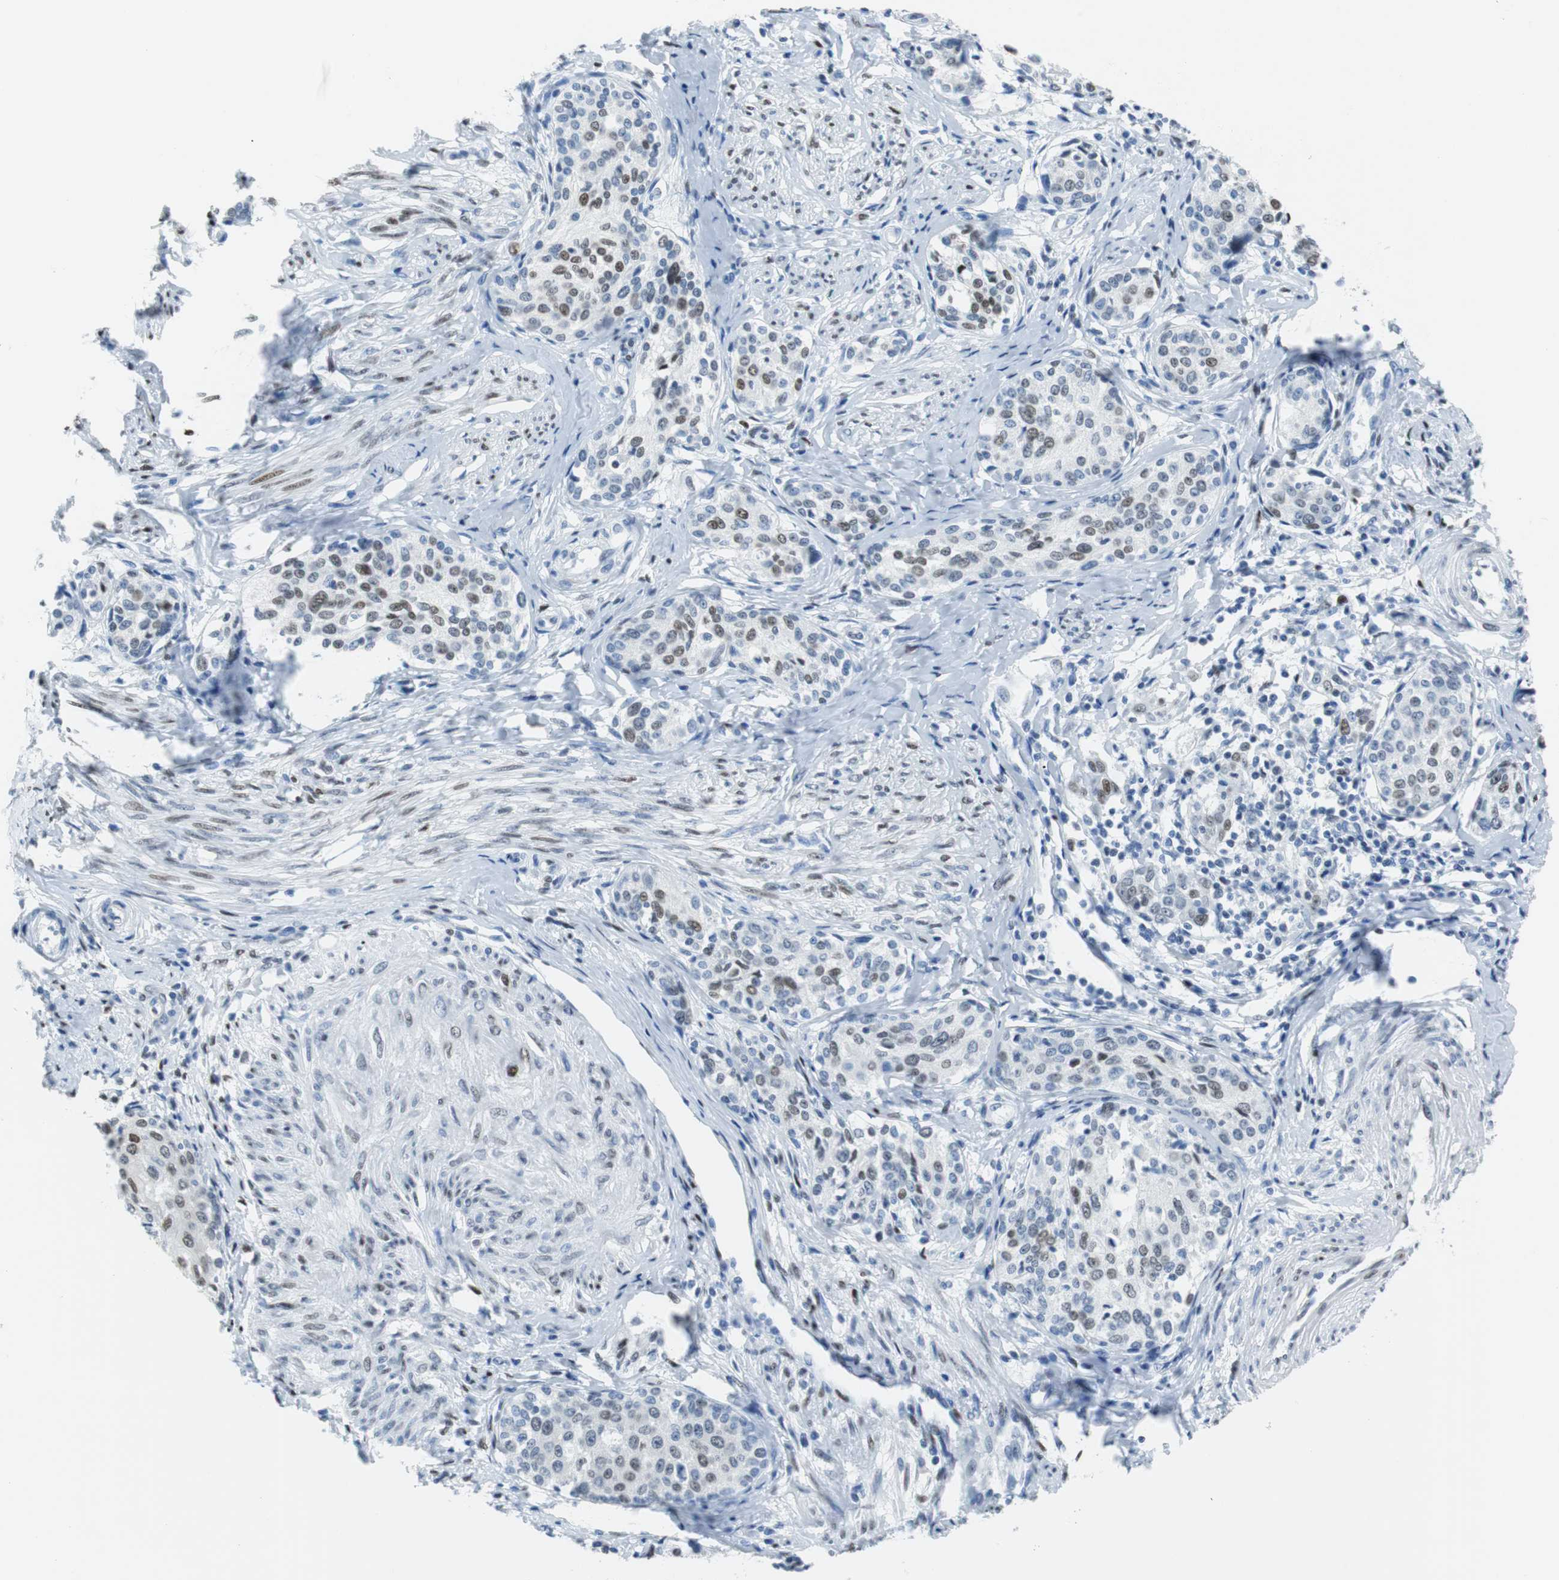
{"staining": {"intensity": "weak", "quantity": "<25%", "location": "nuclear"}, "tissue": "cervical cancer", "cell_type": "Tumor cells", "image_type": "cancer", "snomed": [{"axis": "morphology", "description": "Squamous cell carcinoma, NOS"}, {"axis": "morphology", "description": "Adenocarcinoma, NOS"}, {"axis": "topography", "description": "Cervix"}], "caption": "Tumor cells are negative for protein expression in human cervical cancer (adenocarcinoma).", "gene": "JUN", "patient": {"sex": "female", "age": 52}}